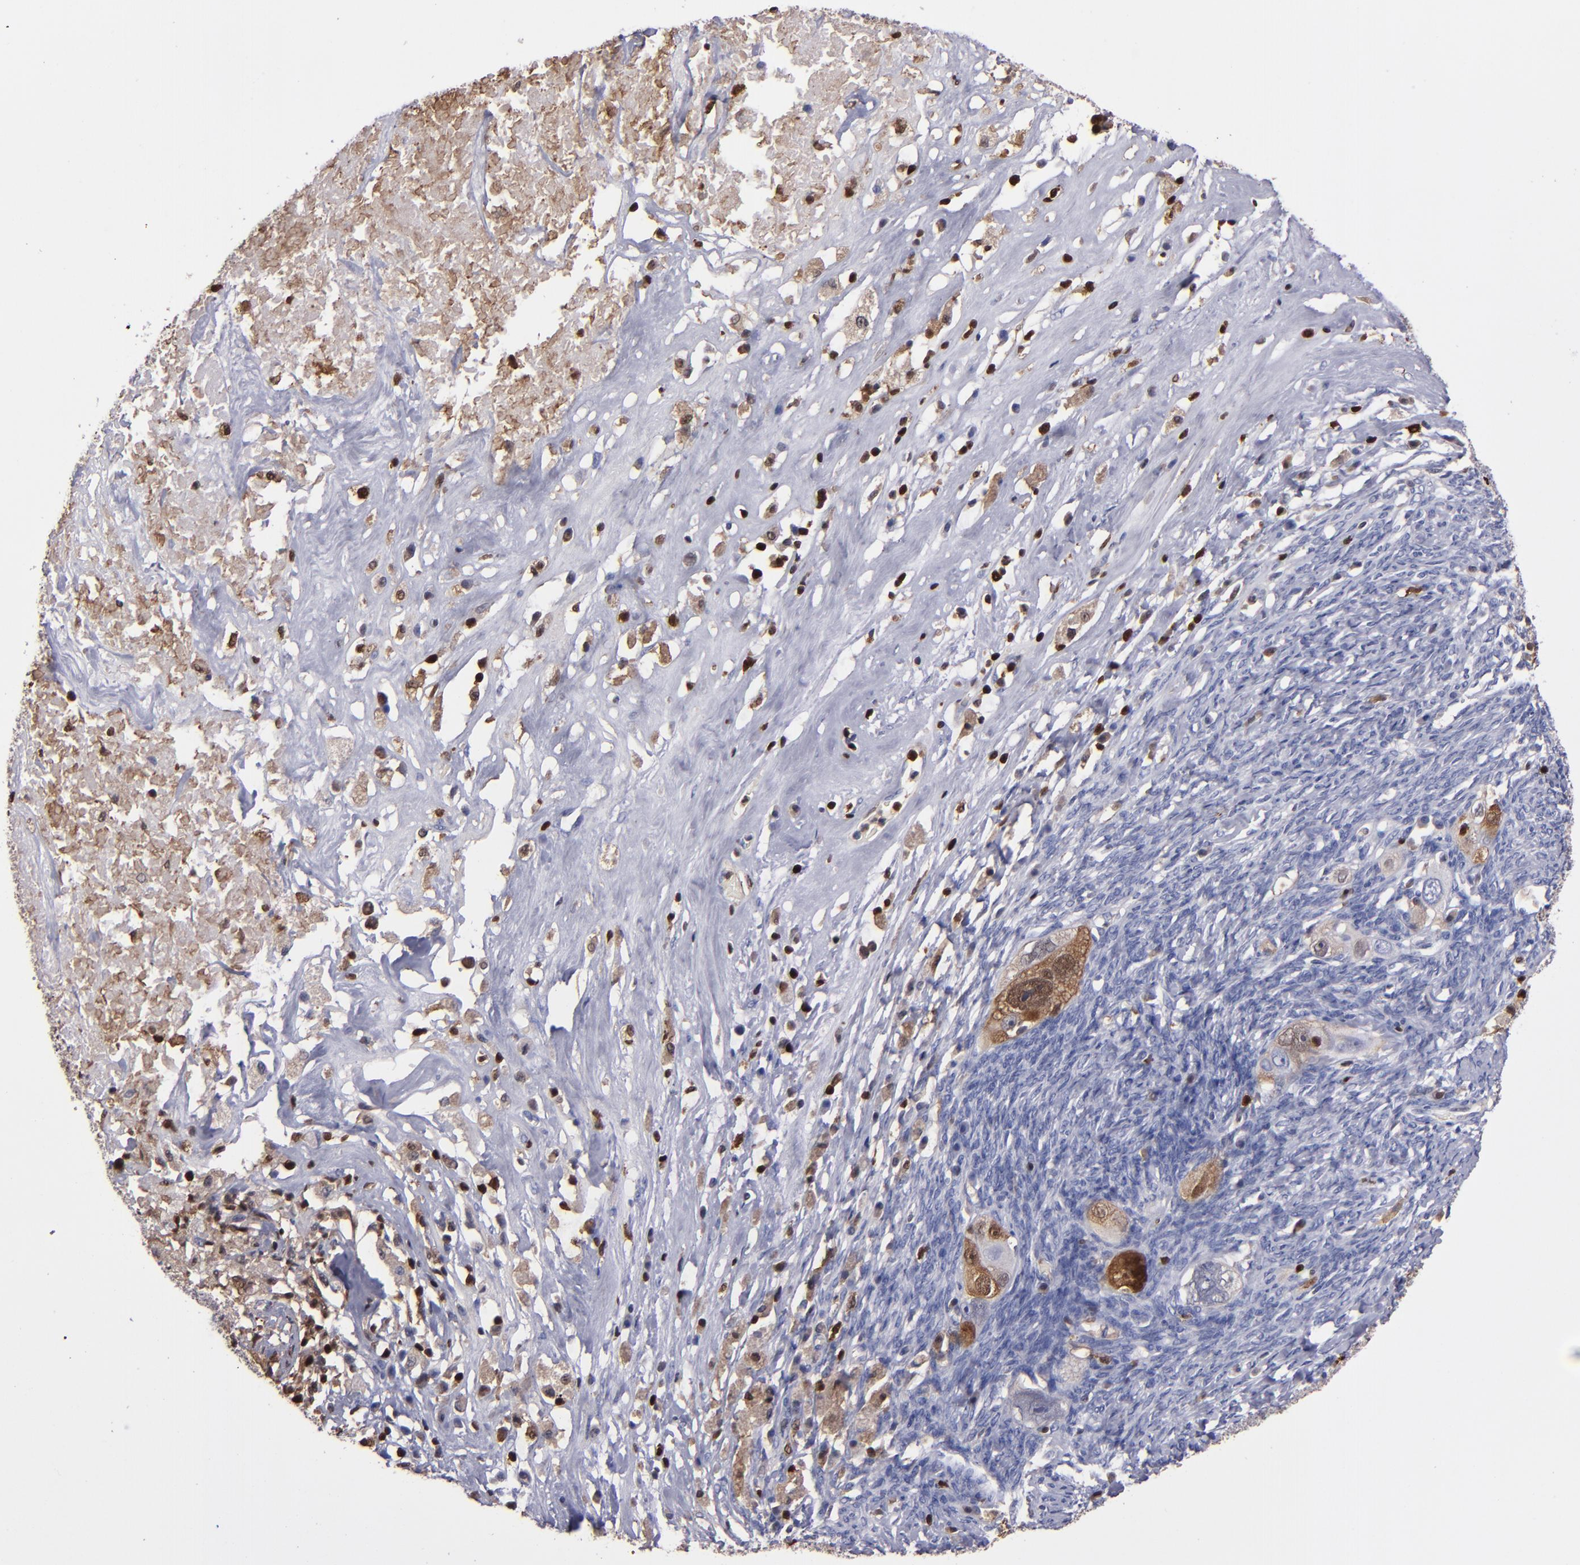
{"staining": {"intensity": "moderate", "quantity": "<25%", "location": "cytoplasmic/membranous,nuclear"}, "tissue": "ovarian cancer", "cell_type": "Tumor cells", "image_type": "cancer", "snomed": [{"axis": "morphology", "description": "Normal tissue, NOS"}, {"axis": "morphology", "description": "Cystadenocarcinoma, serous, NOS"}, {"axis": "topography", "description": "Ovary"}], "caption": "A brown stain shows moderate cytoplasmic/membranous and nuclear positivity of a protein in ovarian cancer tumor cells.", "gene": "S100A4", "patient": {"sex": "female", "age": 62}}